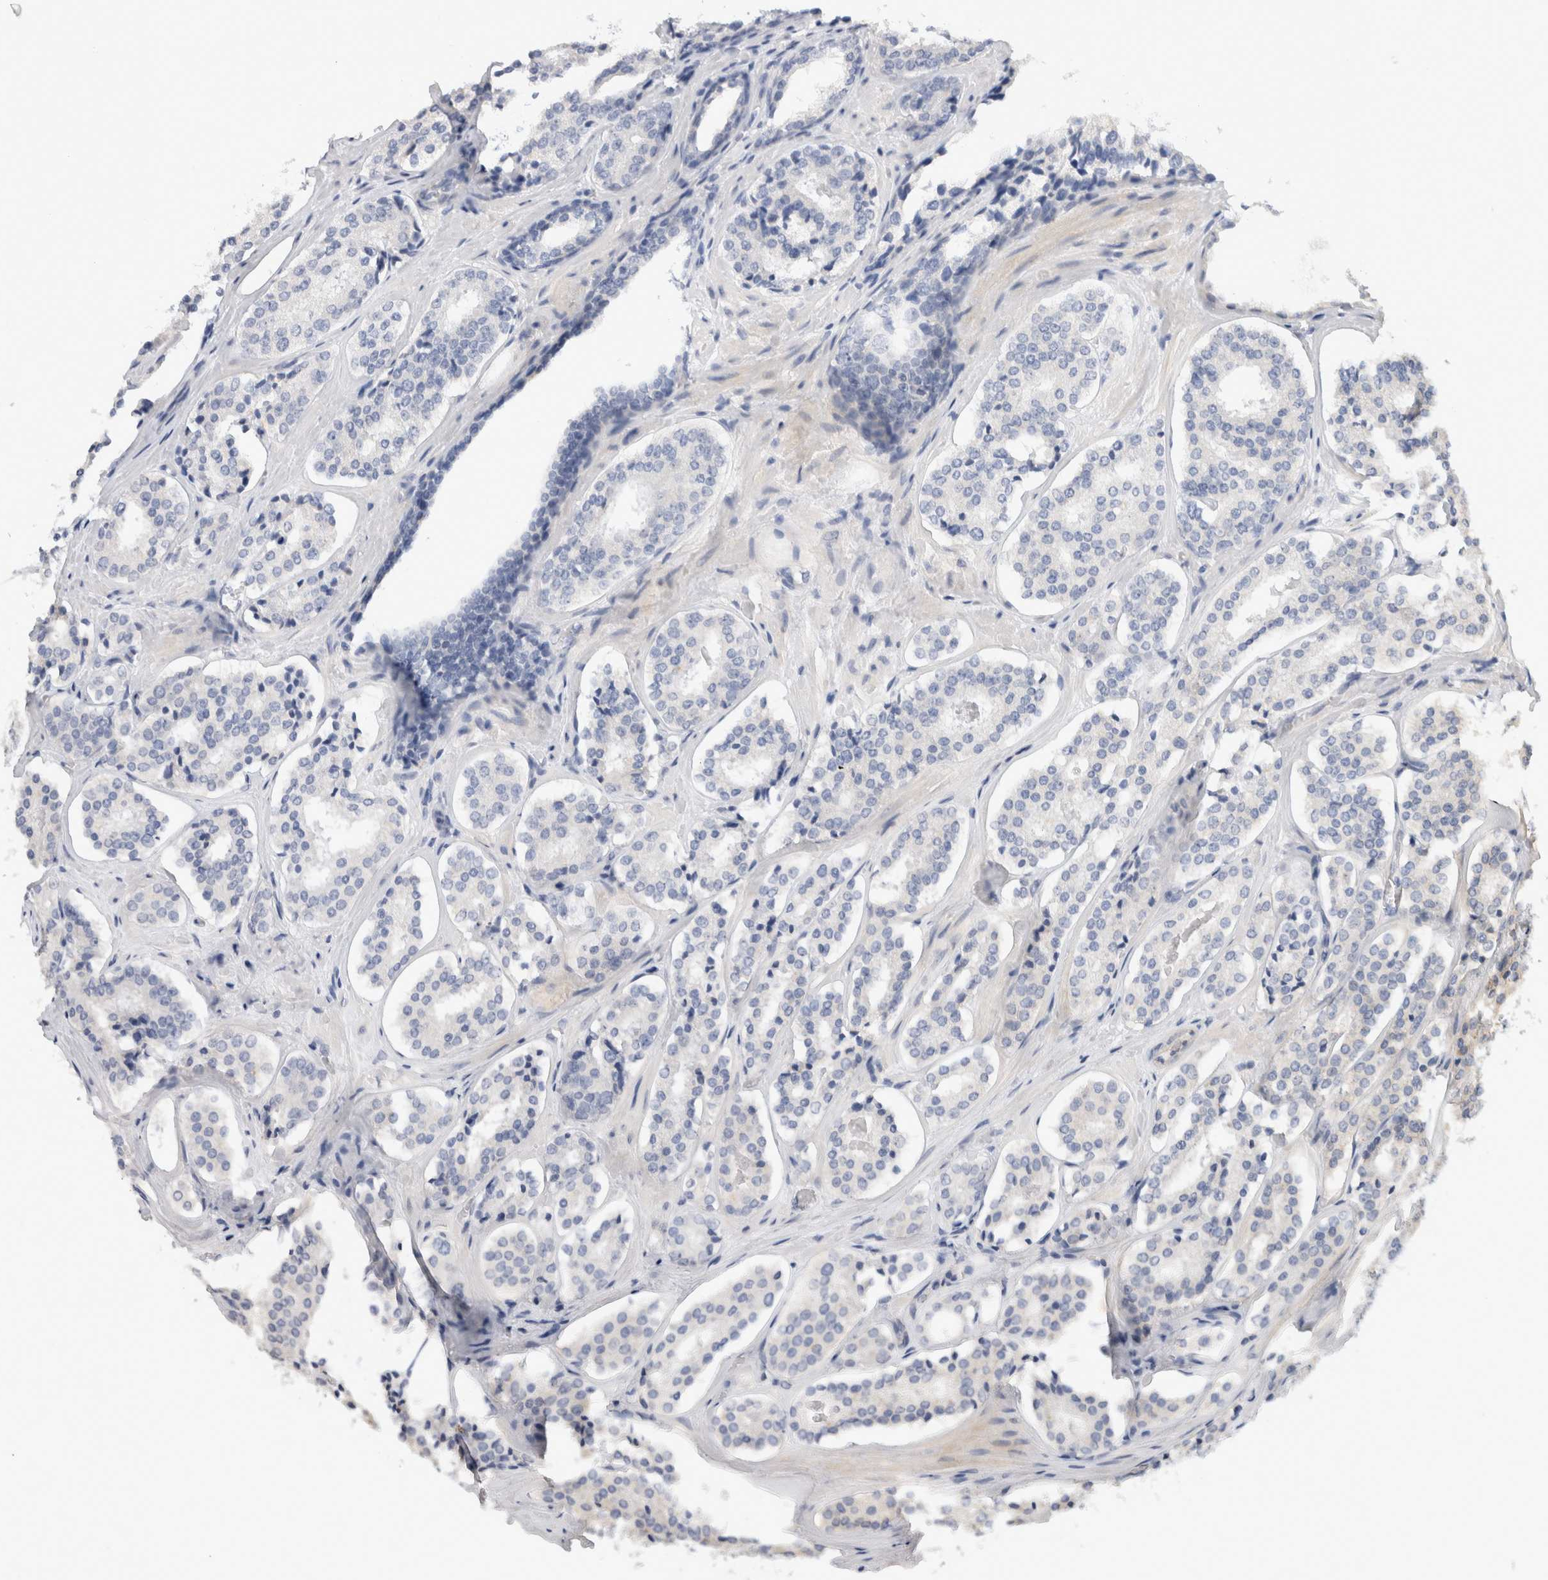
{"staining": {"intensity": "negative", "quantity": "none", "location": "none"}, "tissue": "prostate cancer", "cell_type": "Tumor cells", "image_type": "cancer", "snomed": [{"axis": "morphology", "description": "Adenocarcinoma, High grade"}, {"axis": "topography", "description": "Prostate"}], "caption": "A micrograph of human prostate cancer (adenocarcinoma (high-grade)) is negative for staining in tumor cells.", "gene": "AFP", "patient": {"sex": "male", "age": 60}}